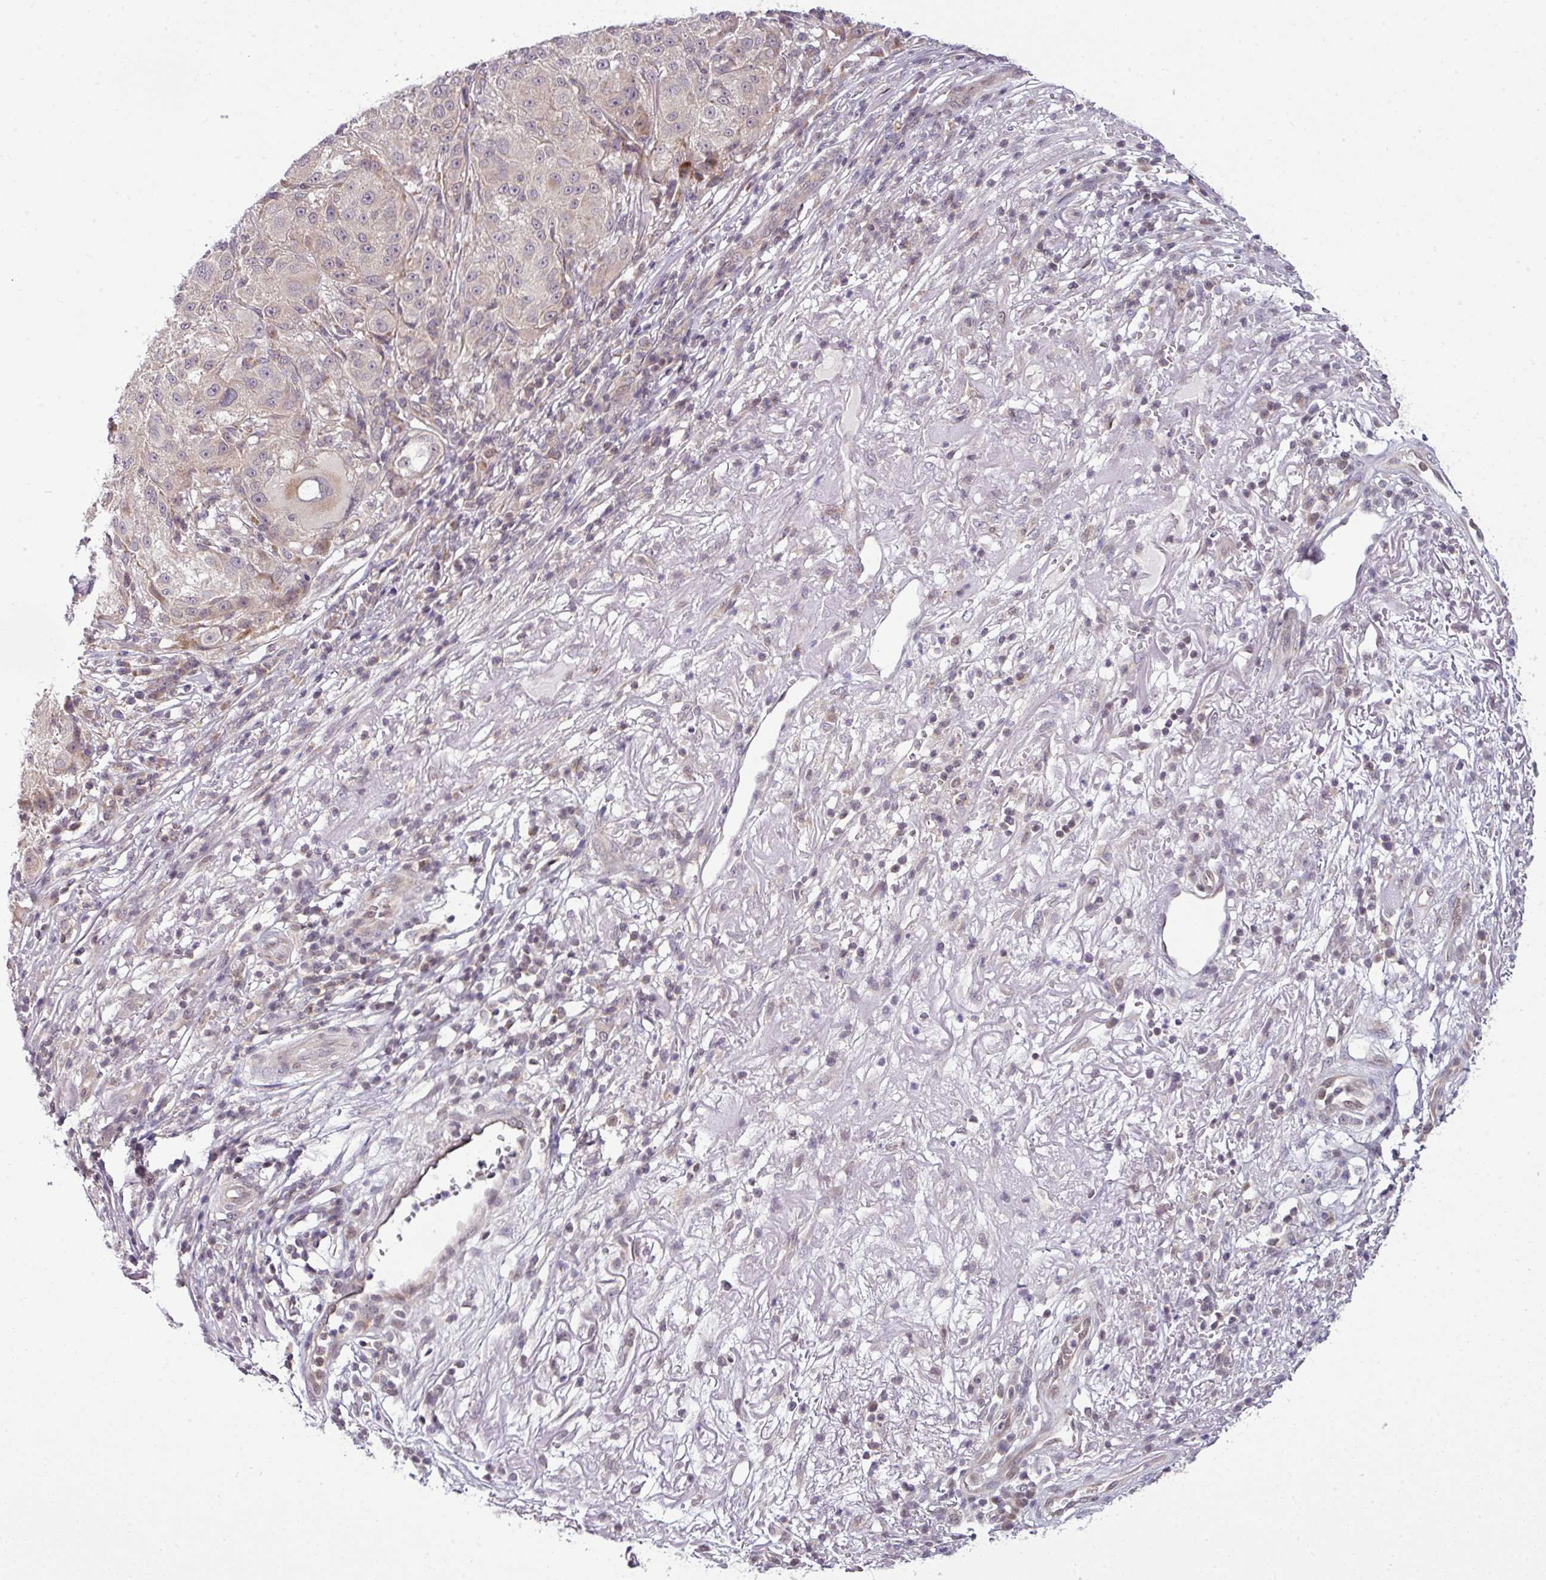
{"staining": {"intensity": "negative", "quantity": "none", "location": "none"}, "tissue": "melanoma", "cell_type": "Tumor cells", "image_type": "cancer", "snomed": [{"axis": "morphology", "description": "Necrosis, NOS"}, {"axis": "morphology", "description": "Malignant melanoma, NOS"}, {"axis": "topography", "description": "Skin"}], "caption": "This is a histopathology image of immunohistochemistry staining of malignant melanoma, which shows no staining in tumor cells.", "gene": "DERPC", "patient": {"sex": "female", "age": 87}}